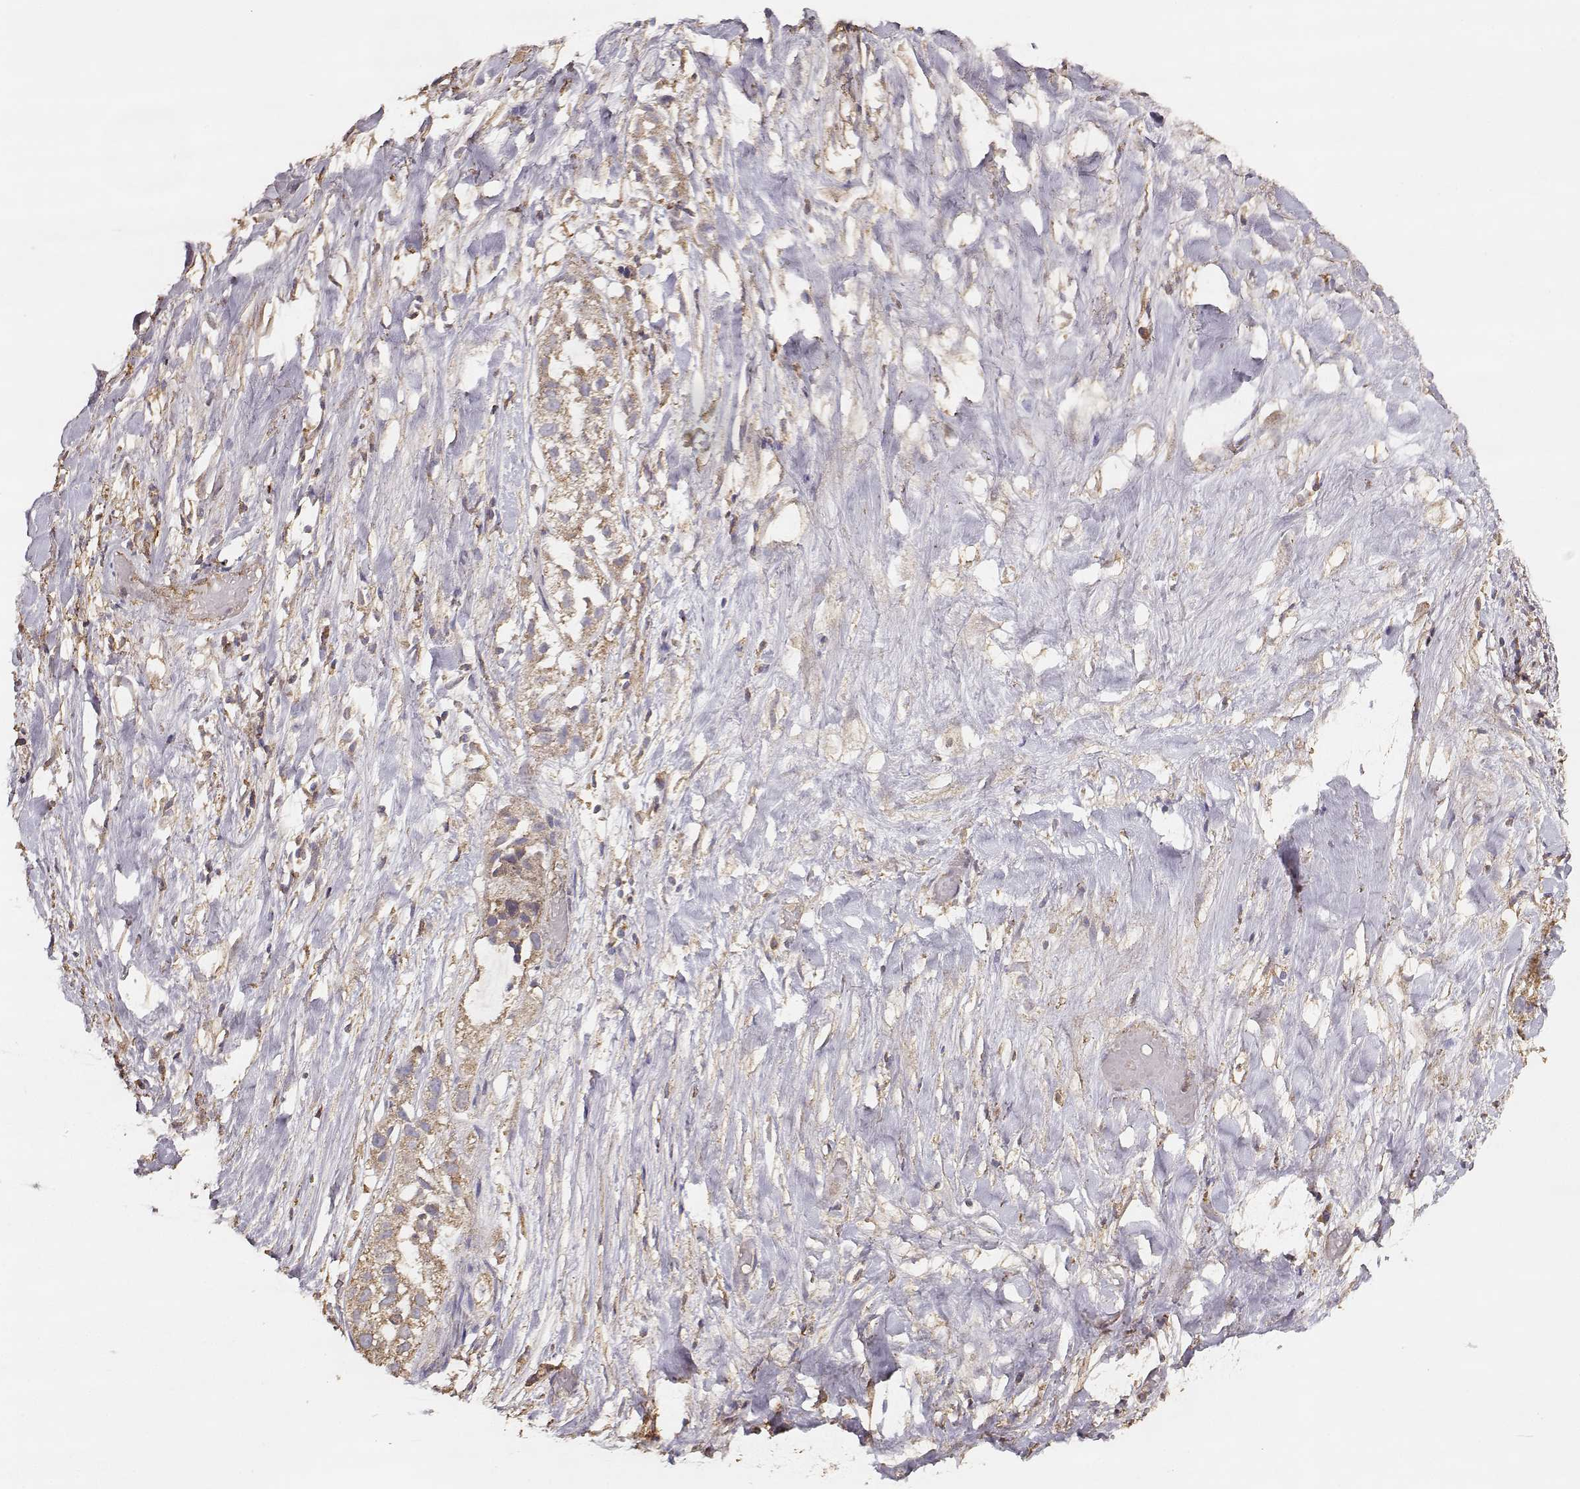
{"staining": {"intensity": "moderate", "quantity": ">75%", "location": "cytoplasmic/membranous"}, "tissue": "liver cancer", "cell_type": "Tumor cells", "image_type": "cancer", "snomed": [{"axis": "morphology", "description": "Cholangiocarcinoma"}, {"axis": "topography", "description": "Liver"}], "caption": "An IHC image of tumor tissue is shown. Protein staining in brown highlights moderate cytoplasmic/membranous positivity in liver cholangiocarcinoma within tumor cells.", "gene": "TARS3", "patient": {"sex": "female", "age": 52}}